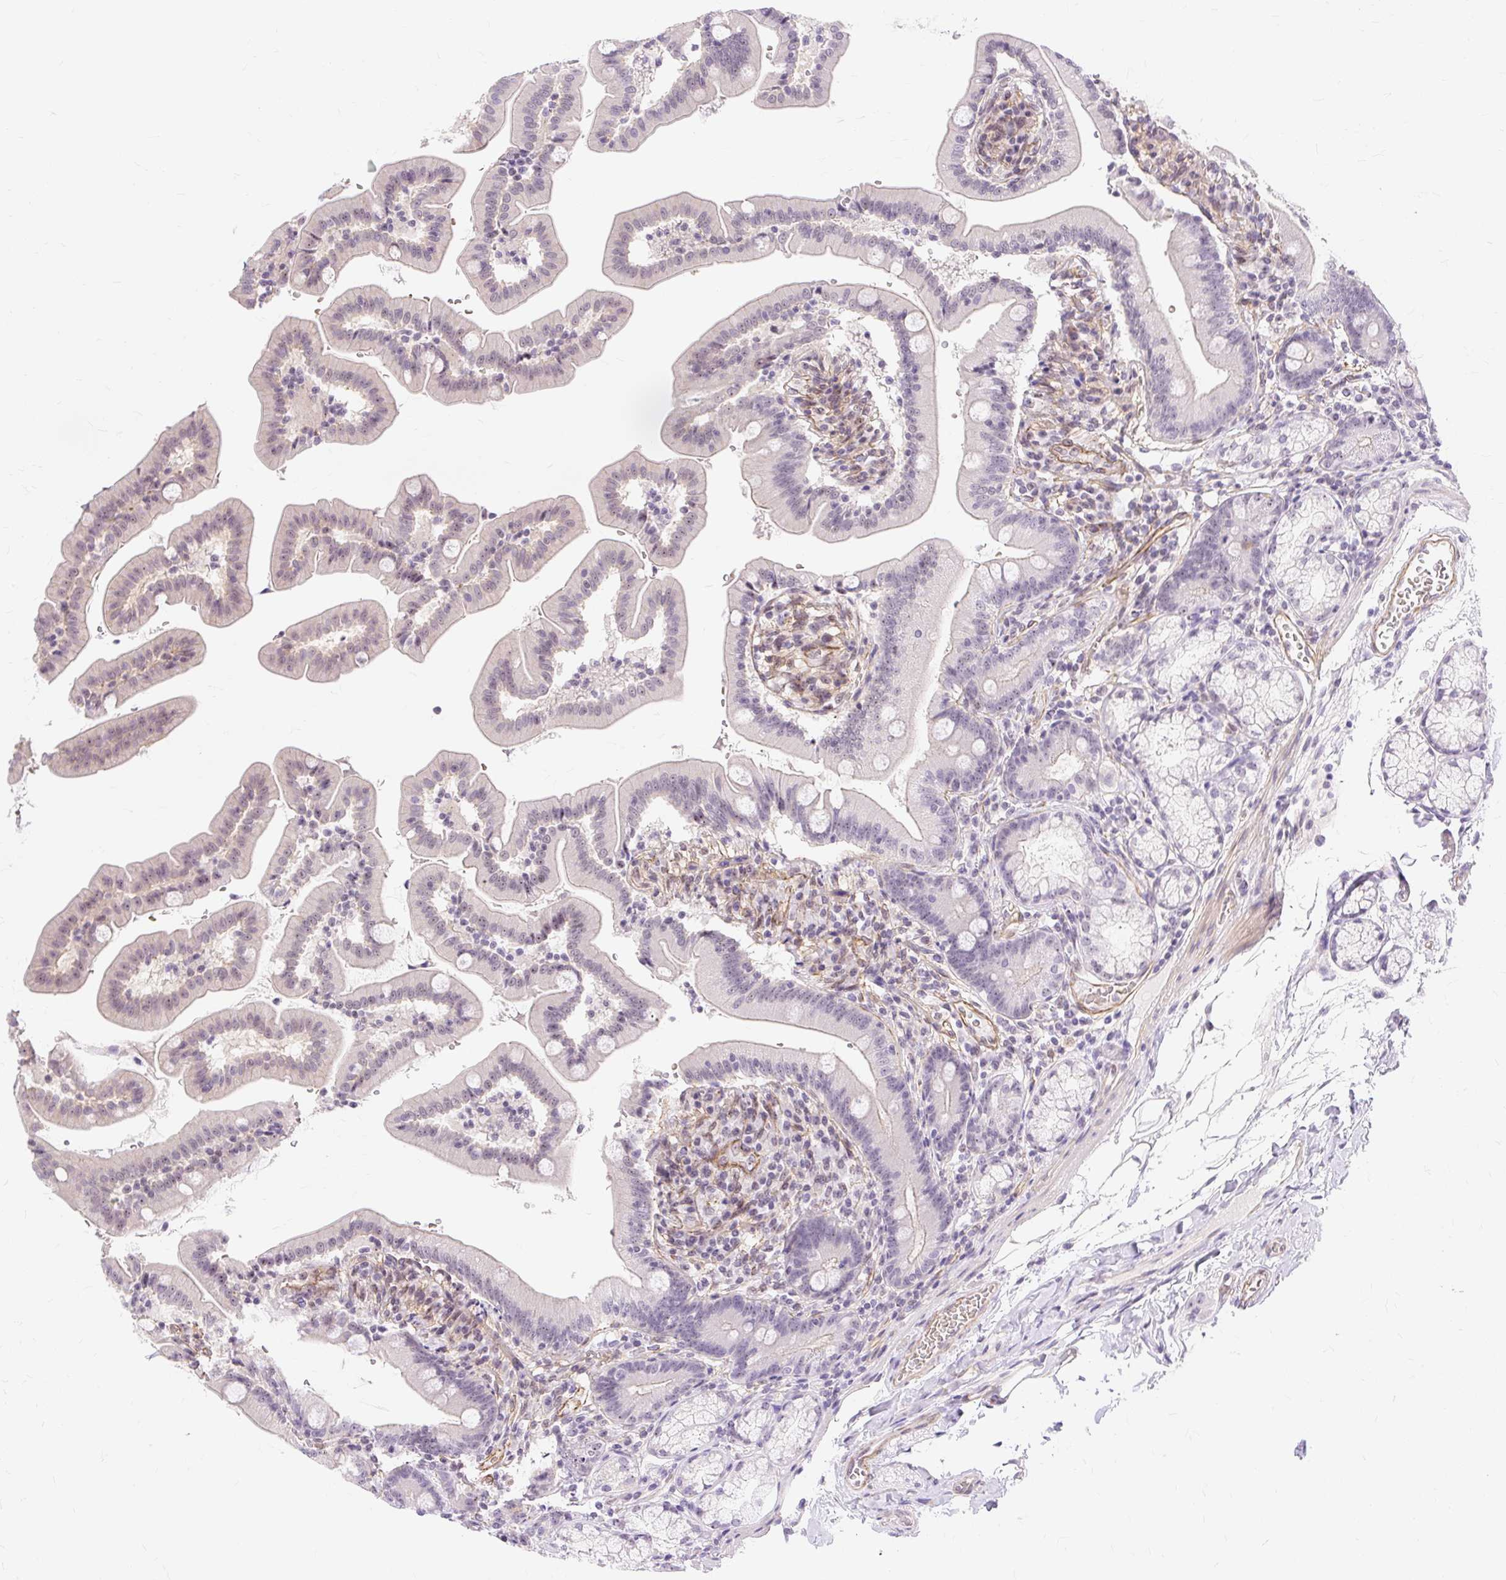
{"staining": {"intensity": "weak", "quantity": "<25%", "location": "nuclear"}, "tissue": "duodenum", "cell_type": "Glandular cells", "image_type": "normal", "snomed": [{"axis": "morphology", "description": "Normal tissue, NOS"}, {"axis": "topography", "description": "Duodenum"}], "caption": "A high-resolution histopathology image shows immunohistochemistry (IHC) staining of unremarkable duodenum, which exhibits no significant positivity in glandular cells. (DAB IHC, high magnification).", "gene": "OBP2A", "patient": {"sex": "female", "age": 67}}